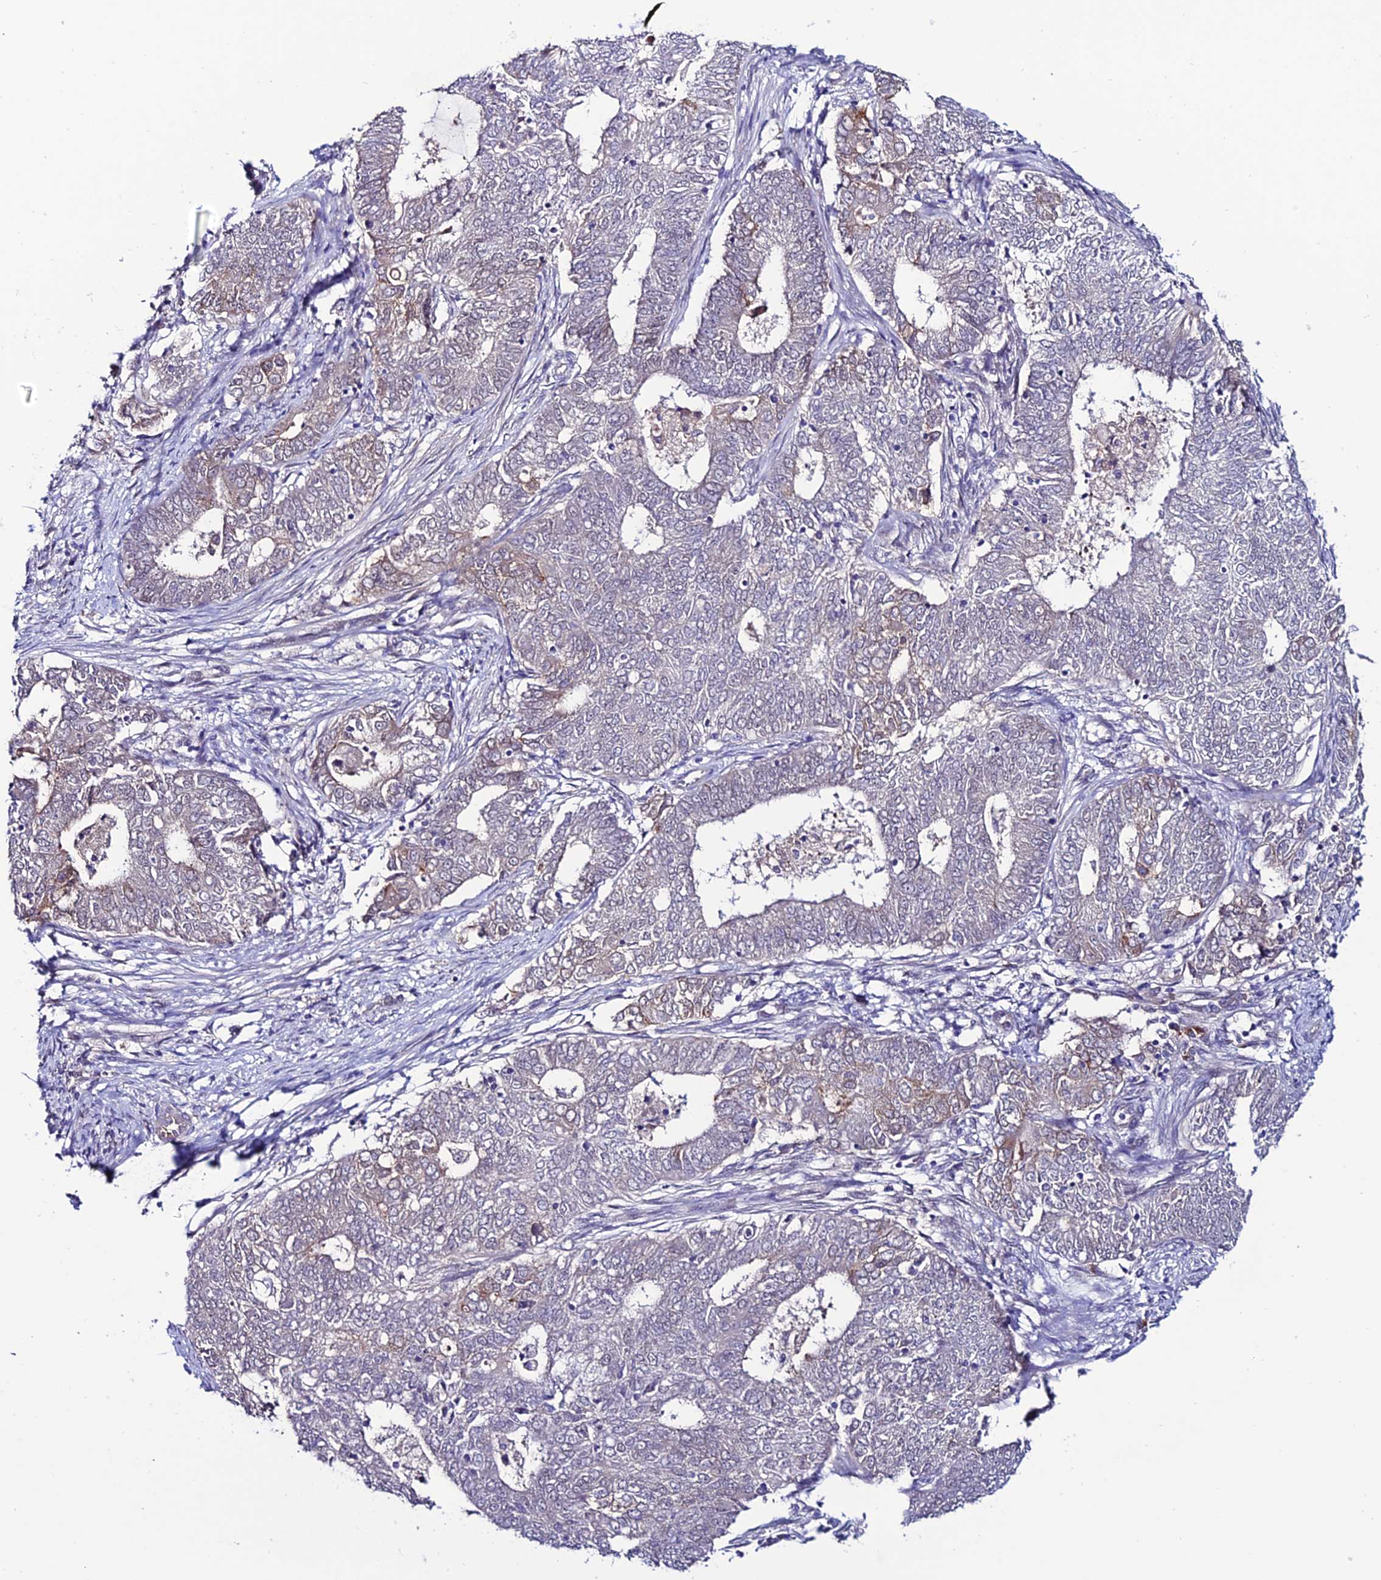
{"staining": {"intensity": "weak", "quantity": "<25%", "location": "cytoplasmic/membranous"}, "tissue": "endometrial cancer", "cell_type": "Tumor cells", "image_type": "cancer", "snomed": [{"axis": "morphology", "description": "Adenocarcinoma, NOS"}, {"axis": "topography", "description": "Endometrium"}], "caption": "Immunohistochemistry histopathology image of adenocarcinoma (endometrial) stained for a protein (brown), which displays no expression in tumor cells.", "gene": "FZD8", "patient": {"sex": "female", "age": 62}}